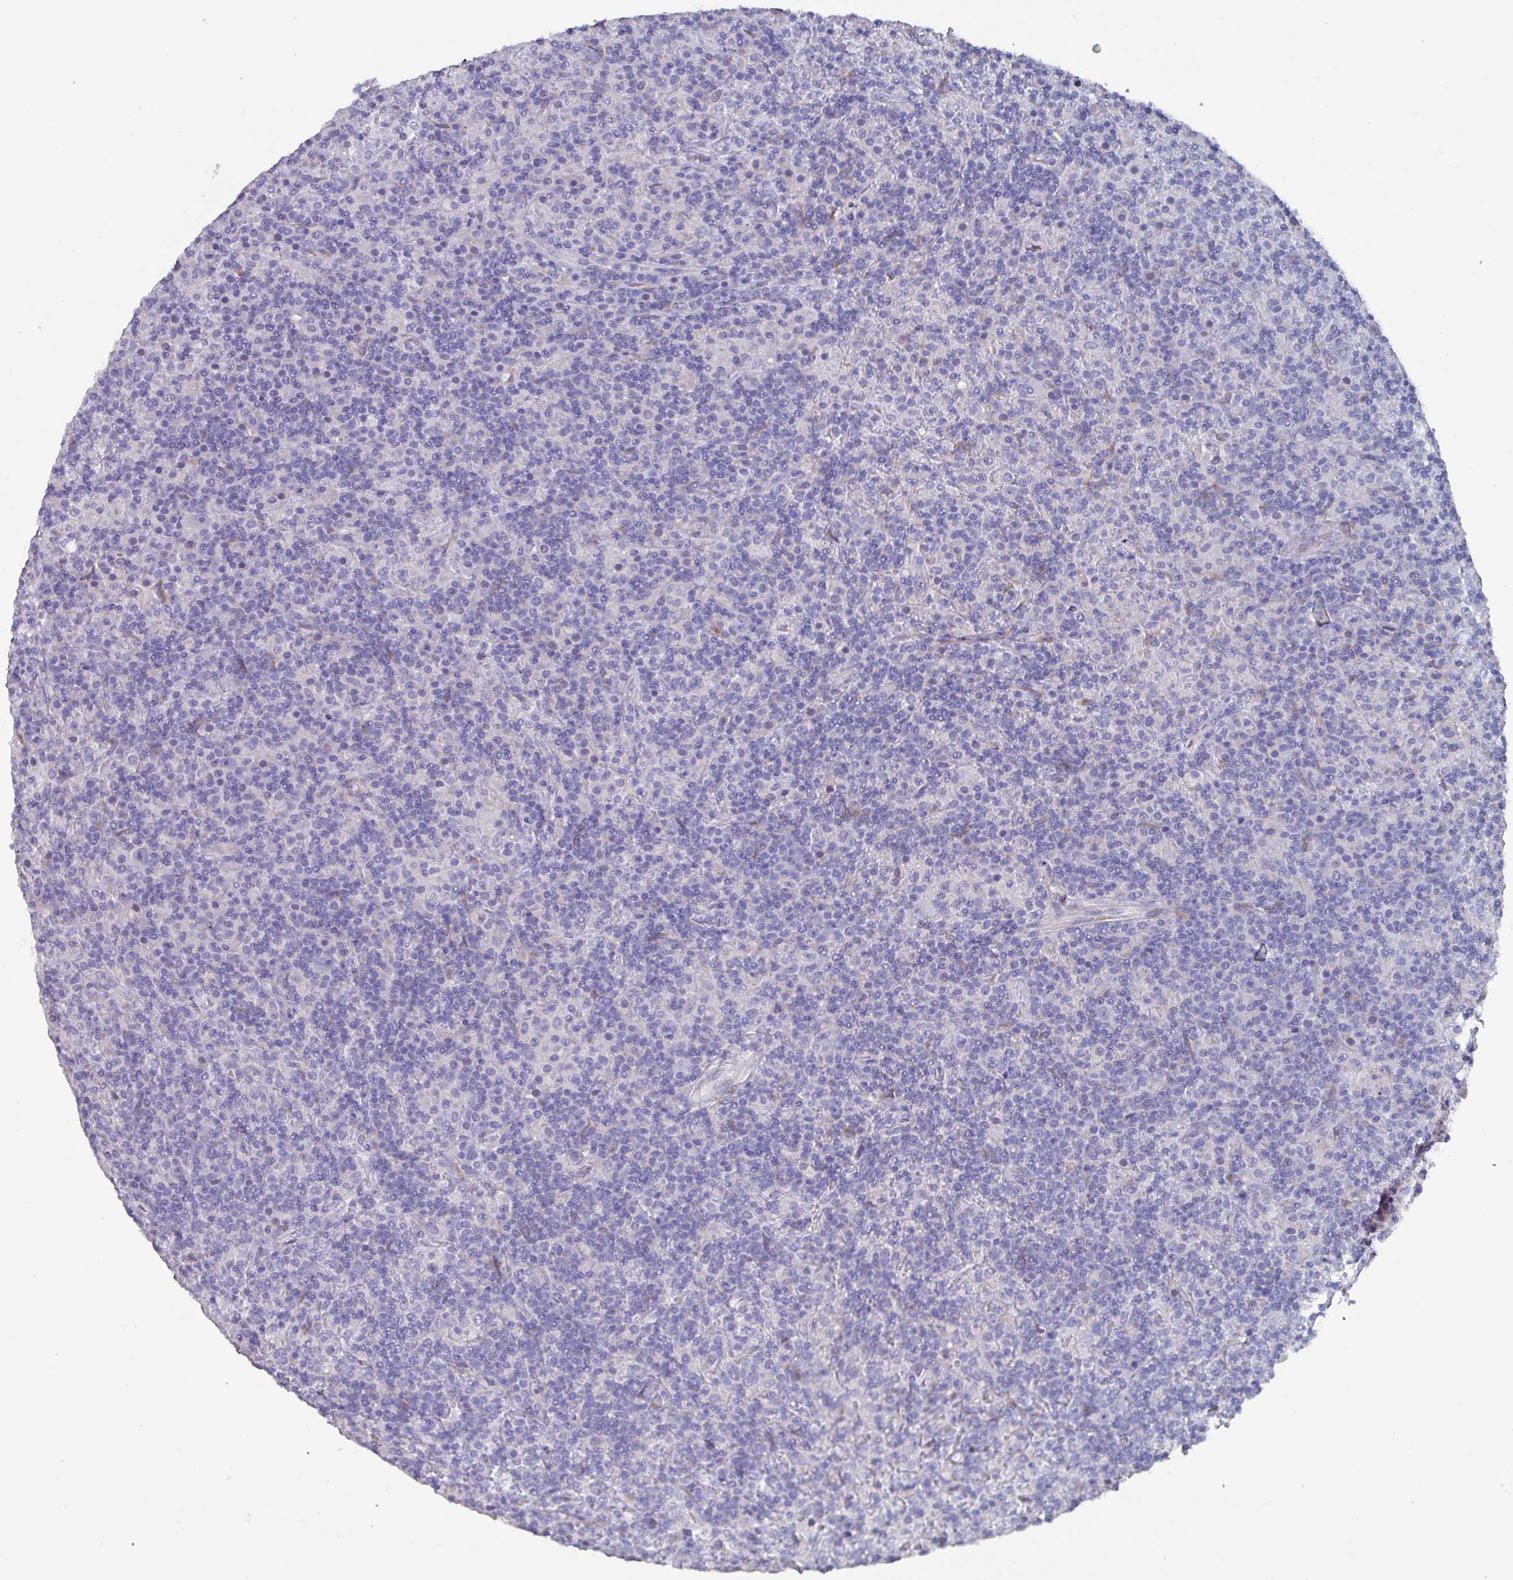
{"staining": {"intensity": "negative", "quantity": "none", "location": "none"}, "tissue": "lymphoma", "cell_type": "Tumor cells", "image_type": "cancer", "snomed": [{"axis": "morphology", "description": "Hodgkin's disease, NOS"}, {"axis": "topography", "description": "Lymph node"}], "caption": "The IHC histopathology image has no significant expression in tumor cells of Hodgkin's disease tissue.", "gene": "DRD5", "patient": {"sex": "male", "age": 70}}